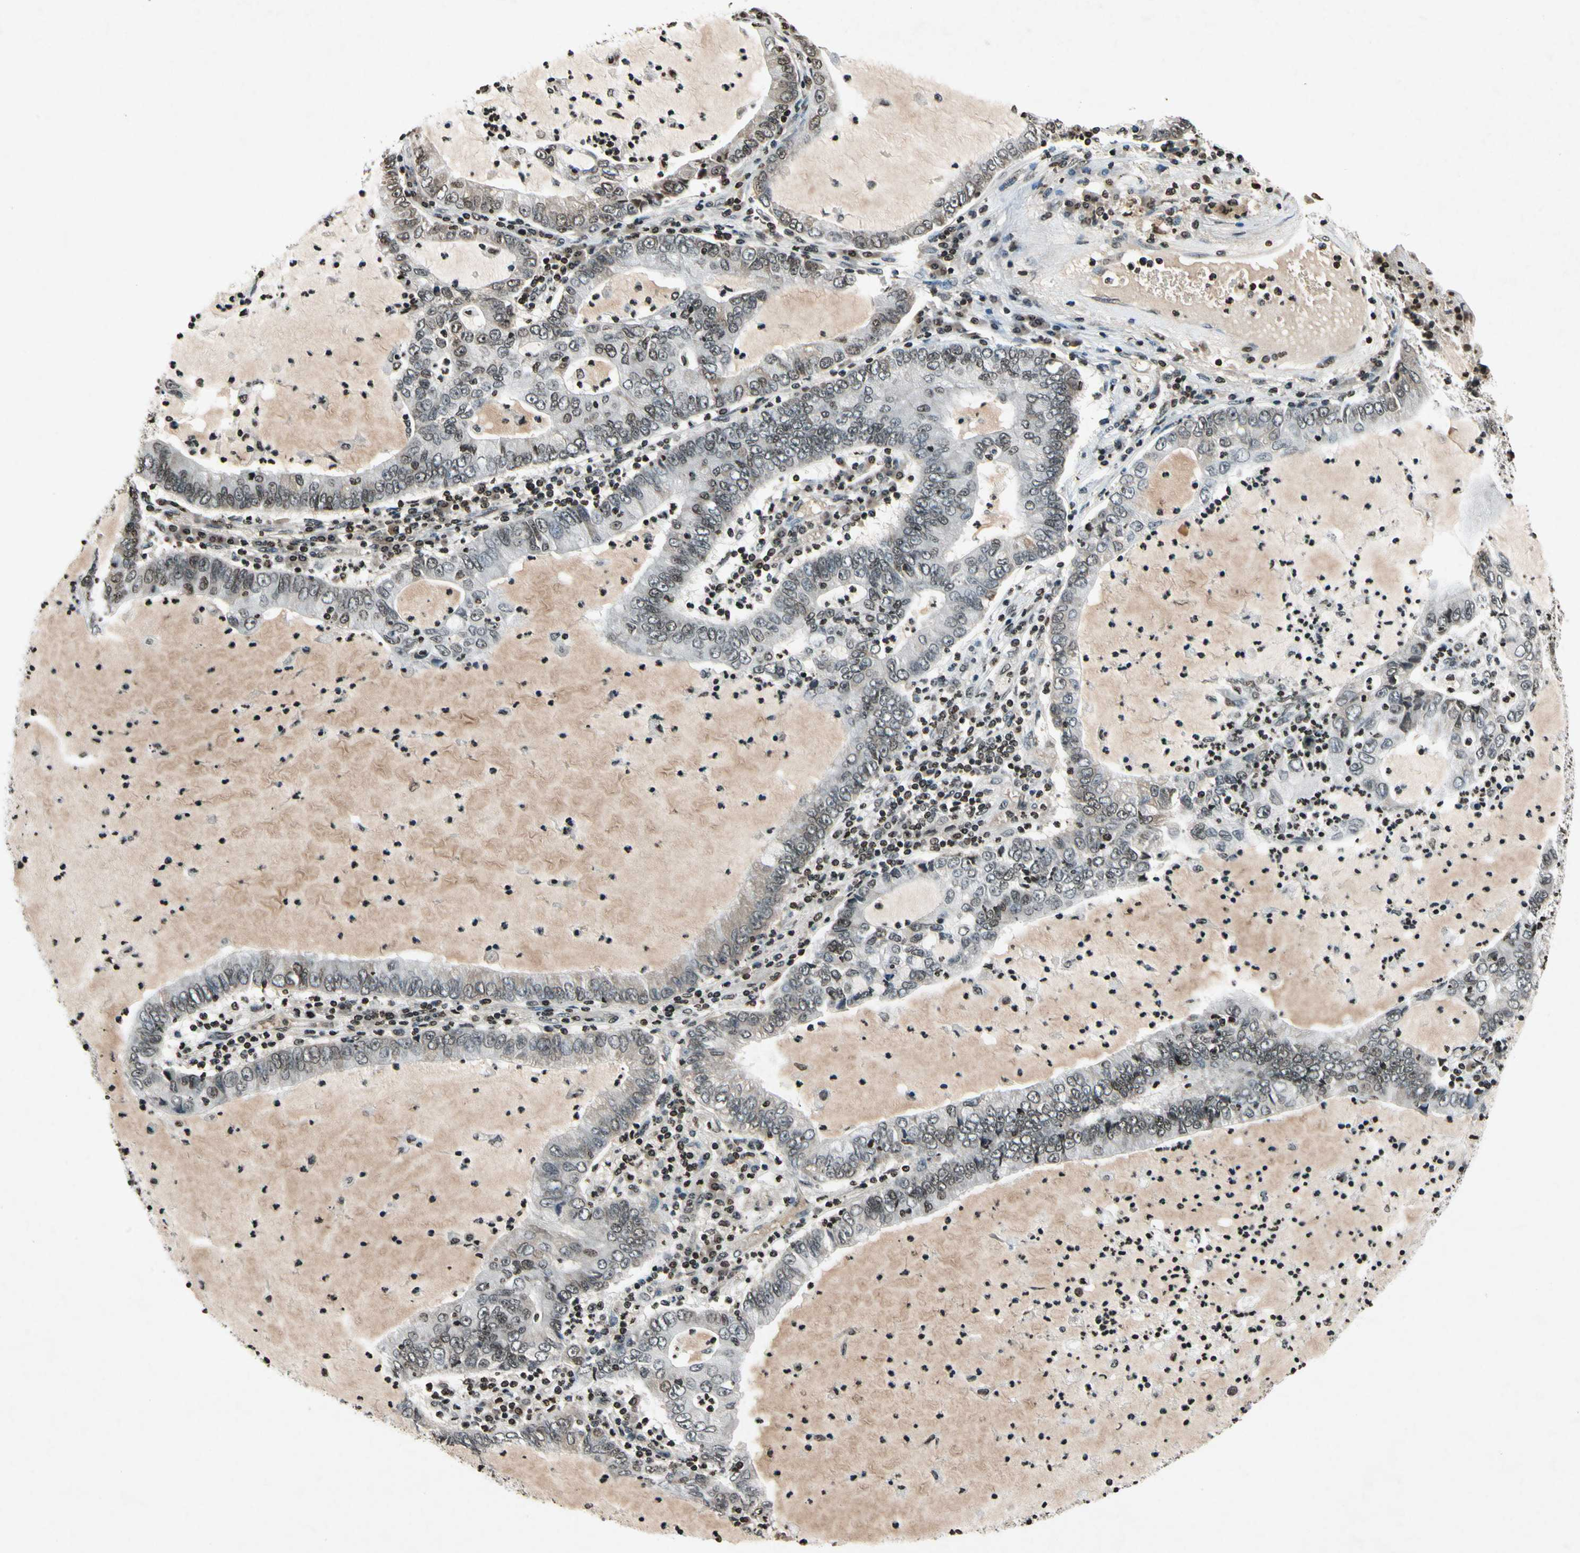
{"staining": {"intensity": "weak", "quantity": "25%-75%", "location": "nuclear"}, "tissue": "lung cancer", "cell_type": "Tumor cells", "image_type": "cancer", "snomed": [{"axis": "morphology", "description": "Adenocarcinoma, NOS"}, {"axis": "topography", "description": "Lung"}], "caption": "The histopathology image displays a brown stain indicating the presence of a protein in the nuclear of tumor cells in lung cancer.", "gene": "HOXB3", "patient": {"sex": "female", "age": 51}}